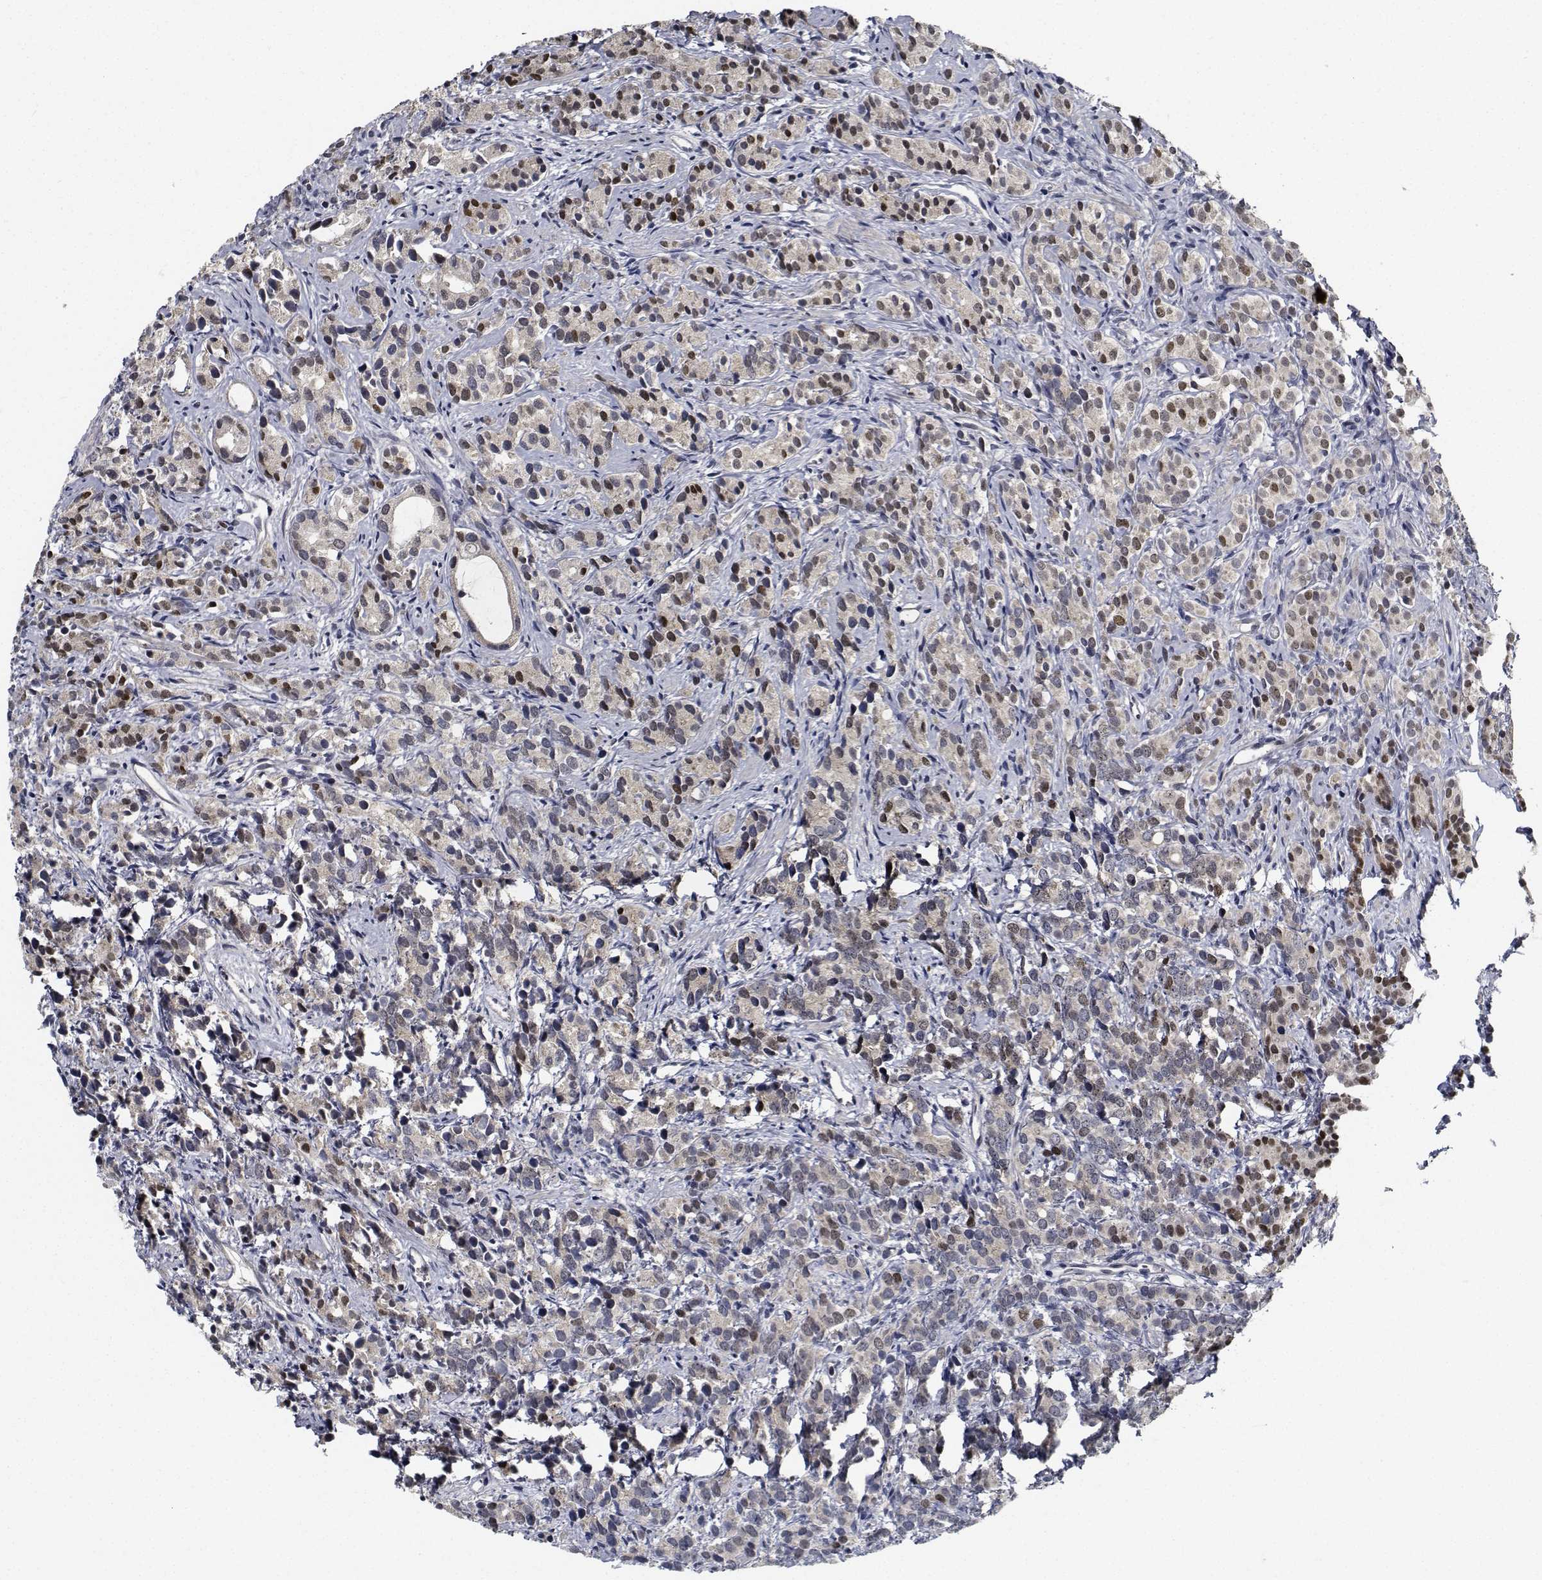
{"staining": {"intensity": "moderate", "quantity": ">75%", "location": "nuclear"}, "tissue": "prostate cancer", "cell_type": "Tumor cells", "image_type": "cancer", "snomed": [{"axis": "morphology", "description": "Adenocarcinoma, High grade"}, {"axis": "topography", "description": "Prostate"}], "caption": "IHC of human prostate cancer demonstrates medium levels of moderate nuclear positivity in about >75% of tumor cells.", "gene": "NVL", "patient": {"sex": "male", "age": 84}}